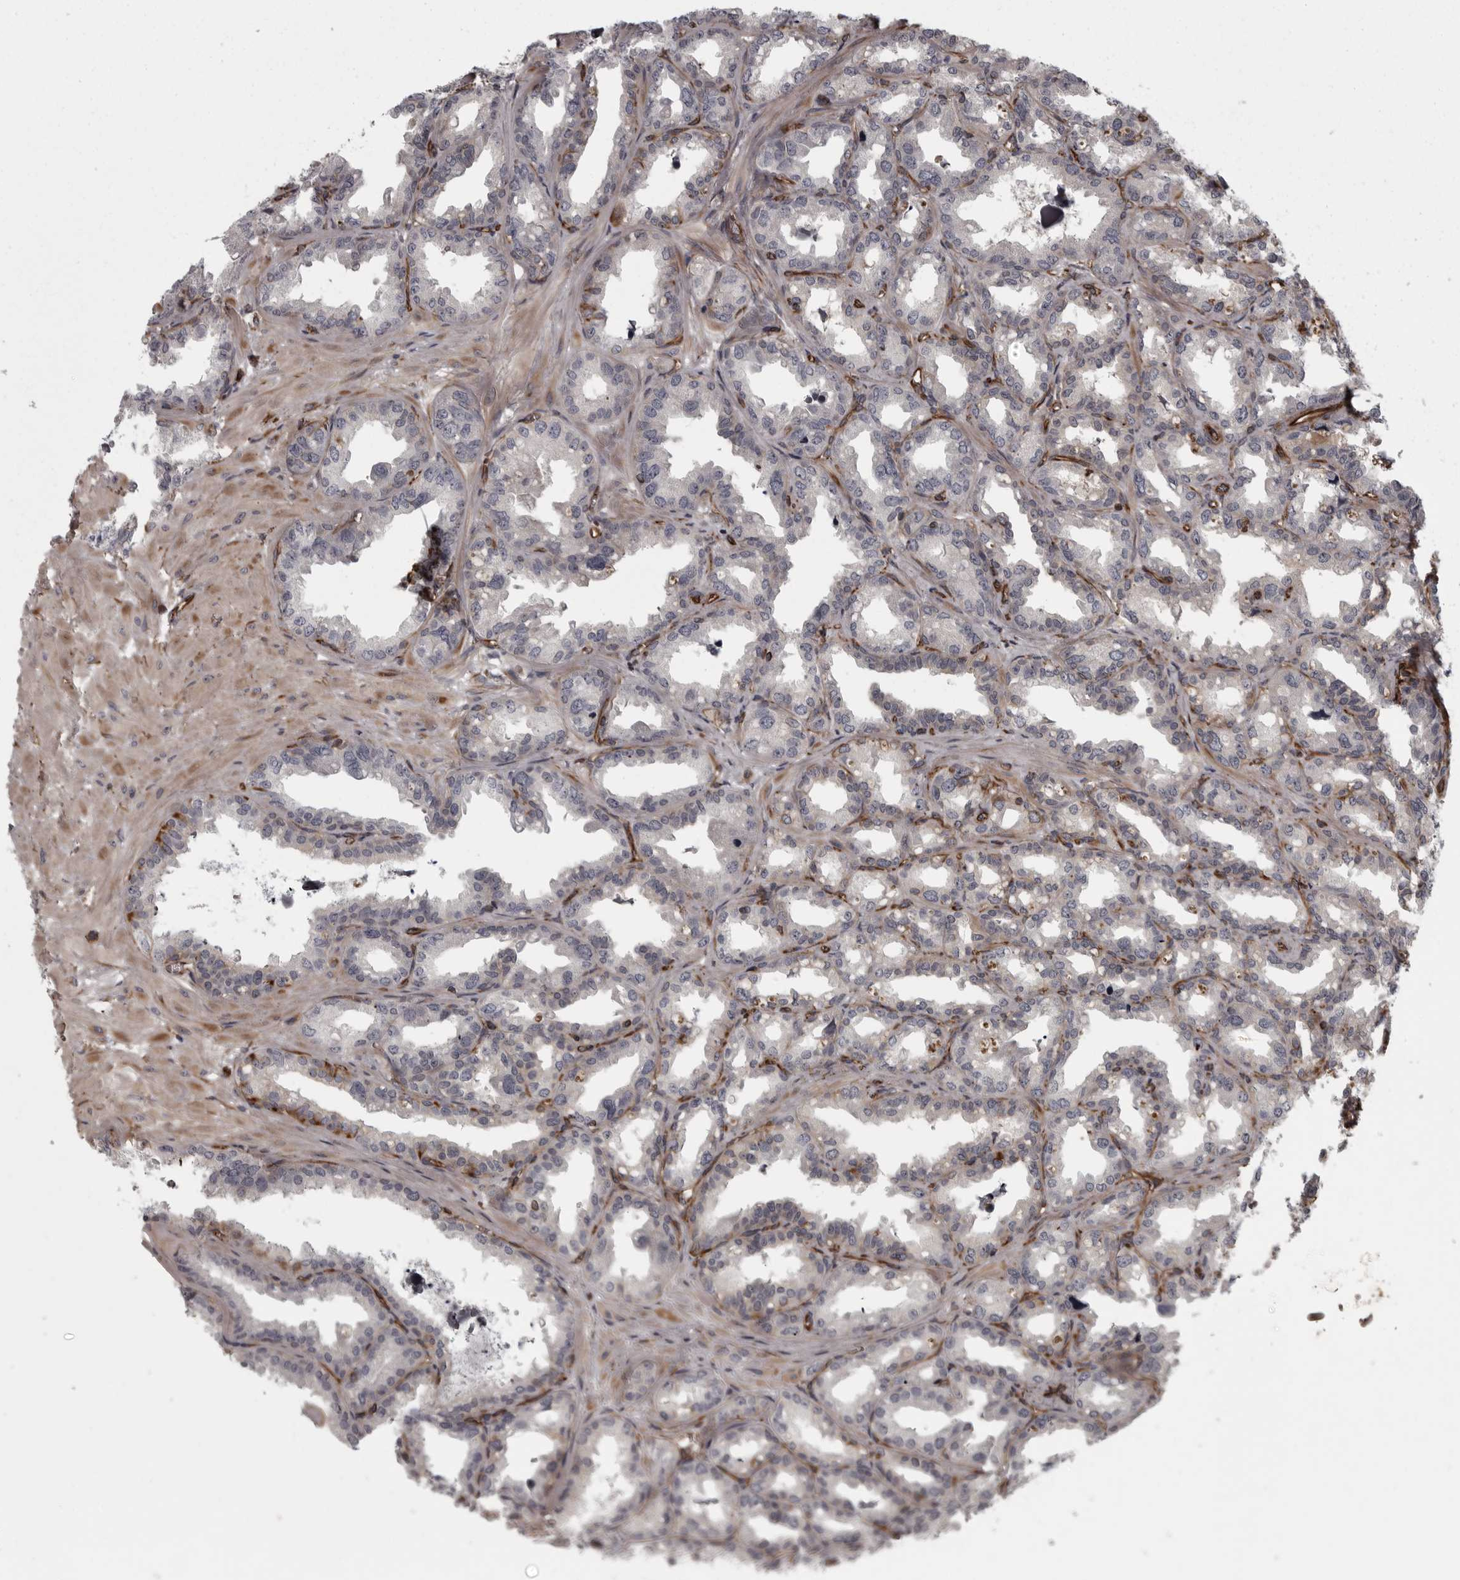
{"staining": {"intensity": "negative", "quantity": "none", "location": "none"}, "tissue": "seminal vesicle", "cell_type": "Glandular cells", "image_type": "normal", "snomed": [{"axis": "morphology", "description": "Normal tissue, NOS"}, {"axis": "topography", "description": "Prostate"}, {"axis": "topography", "description": "Seminal veicle"}], "caption": "There is no significant positivity in glandular cells of seminal vesicle. (Stains: DAB (3,3'-diaminobenzidine) immunohistochemistry with hematoxylin counter stain, Microscopy: brightfield microscopy at high magnification).", "gene": "FAAP100", "patient": {"sex": "male", "age": 51}}